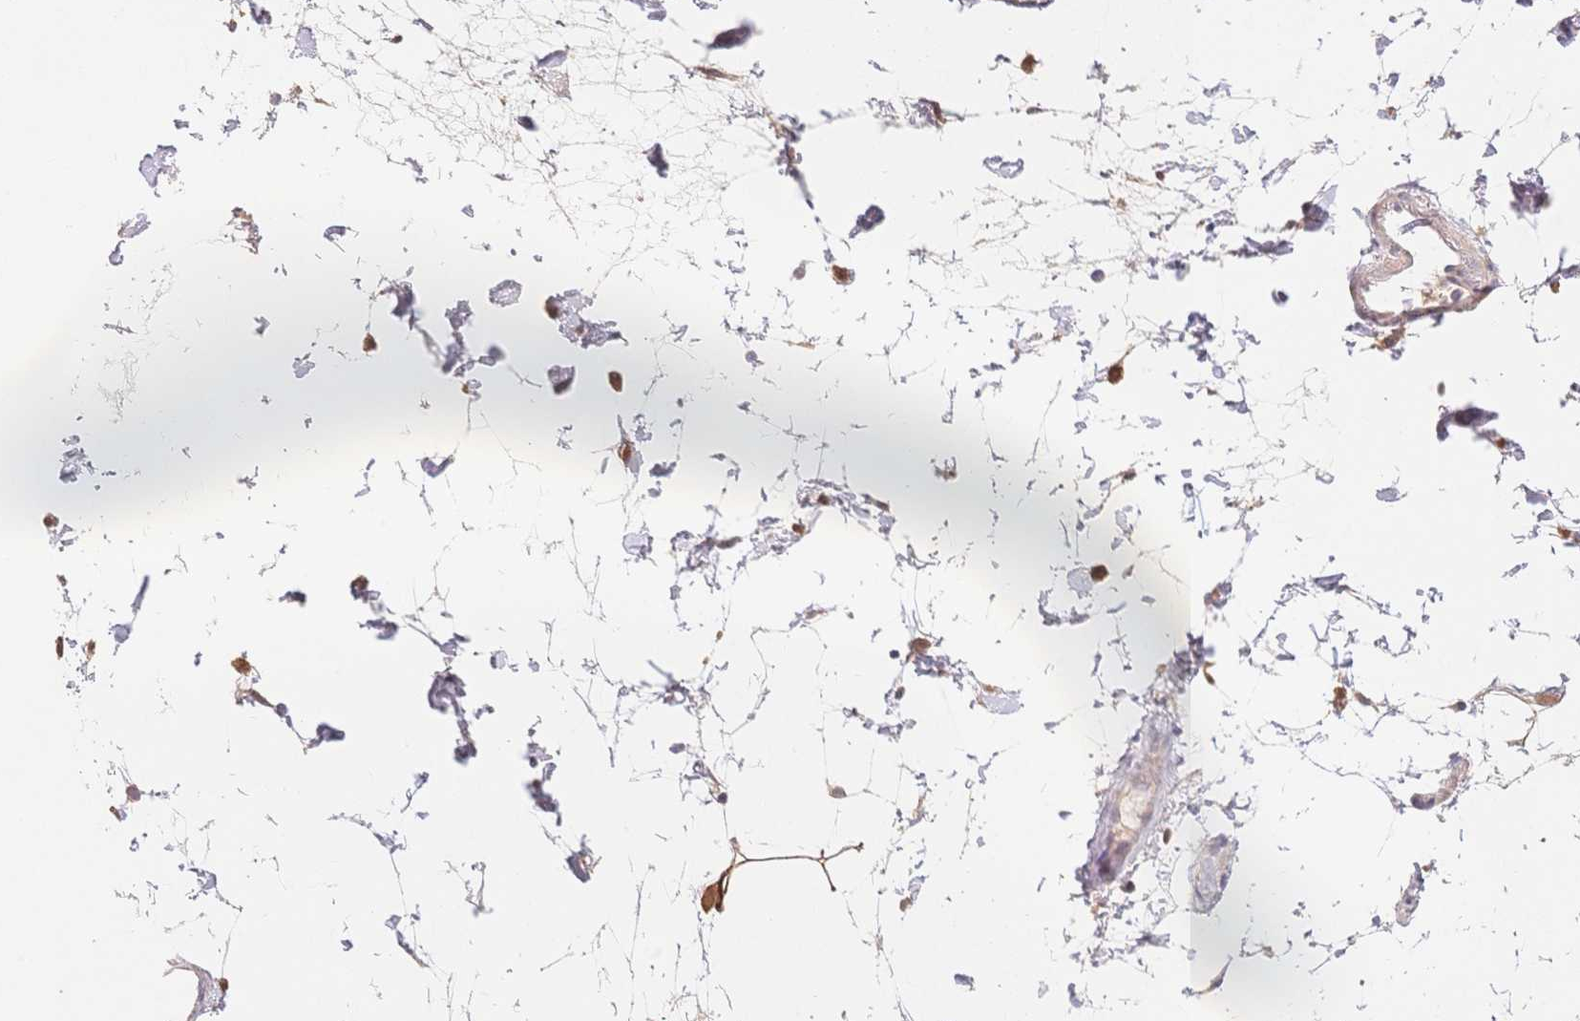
{"staining": {"intensity": "weak", "quantity": "25%-75%", "location": "cytoplasmic/membranous"}, "tissue": "colon", "cell_type": "Endothelial cells", "image_type": "normal", "snomed": [{"axis": "morphology", "description": "Normal tissue, NOS"}, {"axis": "topography", "description": "Colon"}], "caption": "Immunohistochemistry (IHC) (DAB (3,3'-diaminobenzidine)) staining of benign human colon reveals weak cytoplasmic/membranous protein positivity in approximately 25%-75% of endothelial cells. (DAB (3,3'-diaminobenzidine) = brown stain, brightfield microscopy at high magnification).", "gene": "C12orf75", "patient": {"sex": "female", "age": 84}}